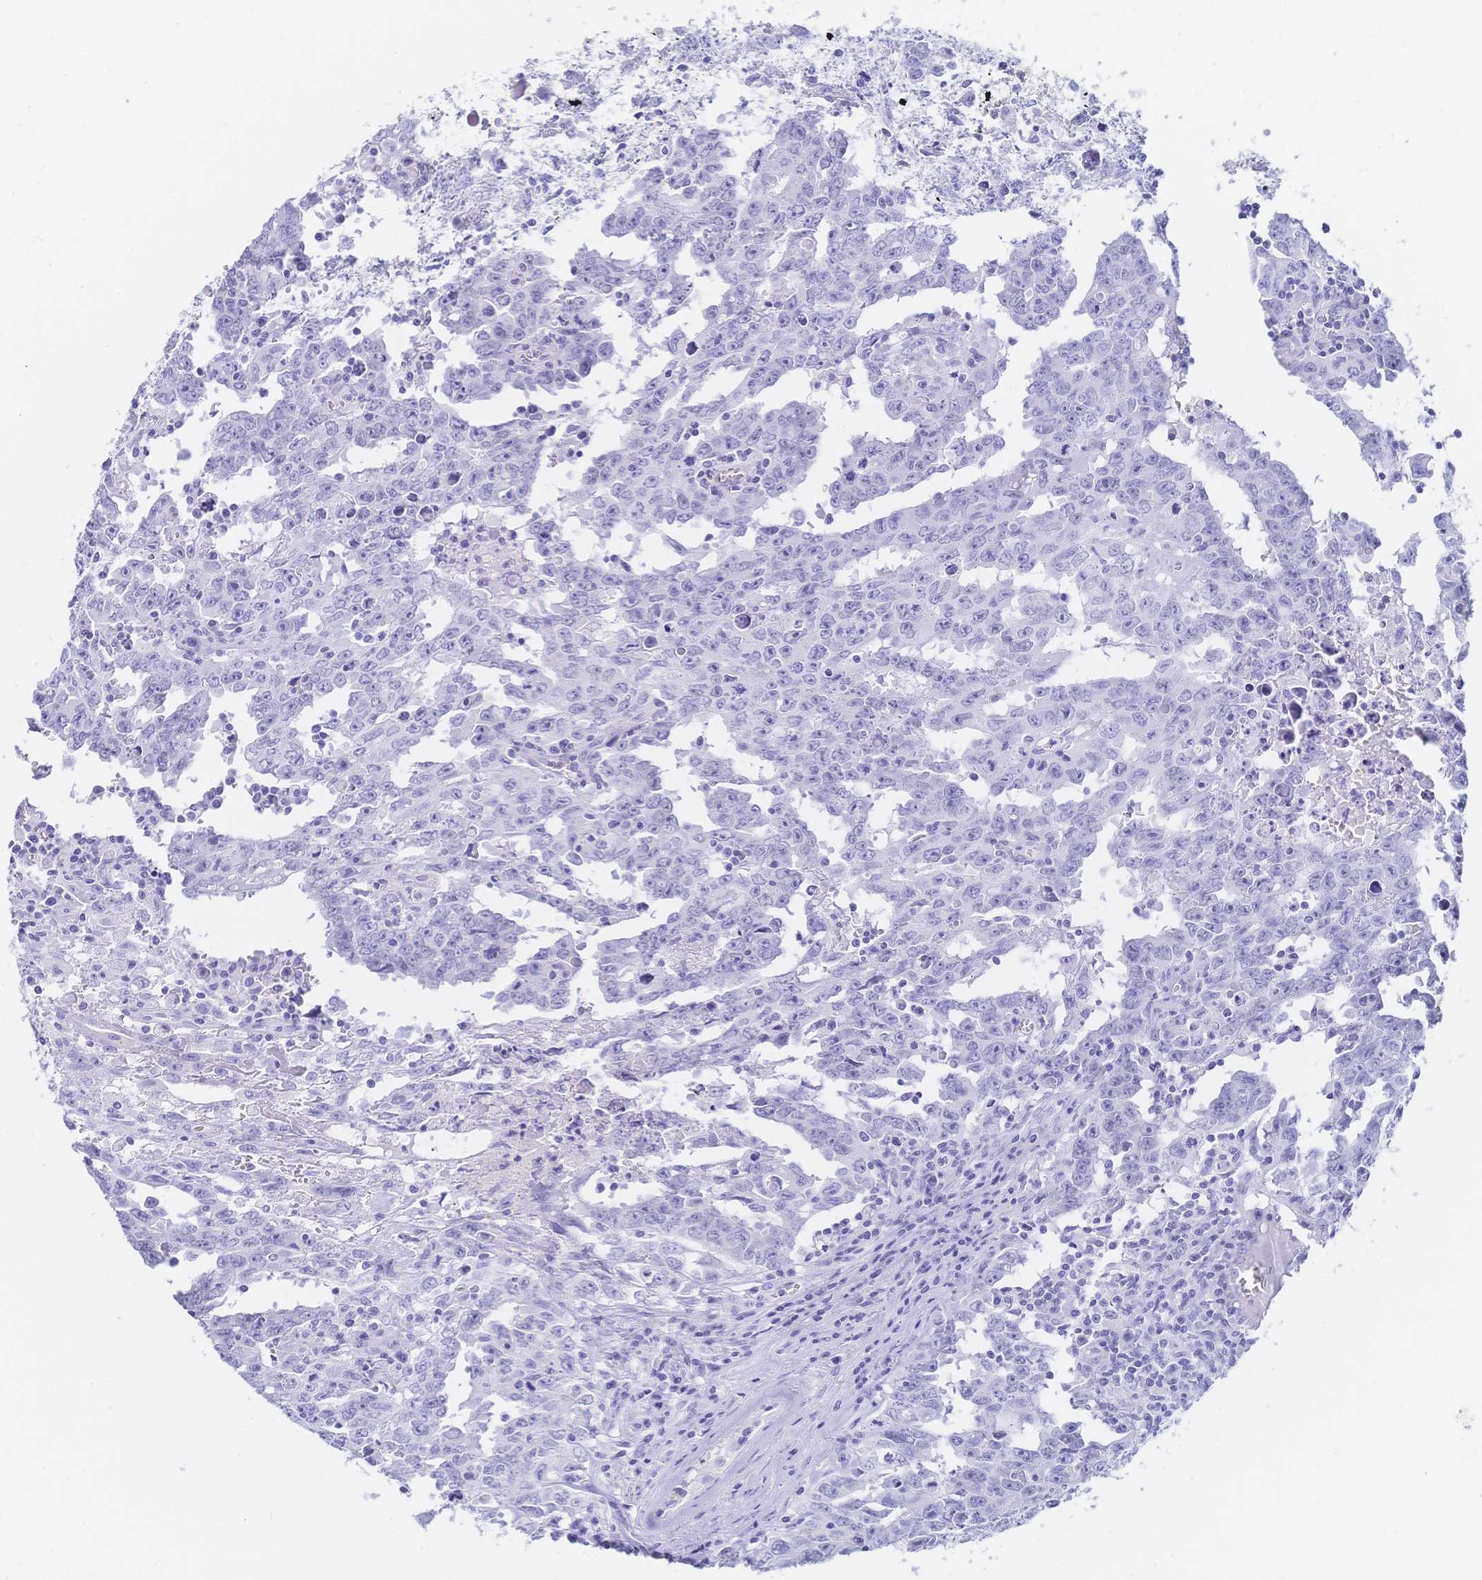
{"staining": {"intensity": "negative", "quantity": "none", "location": "none"}, "tissue": "testis cancer", "cell_type": "Tumor cells", "image_type": "cancer", "snomed": [{"axis": "morphology", "description": "Carcinoma, Embryonal, NOS"}, {"axis": "topography", "description": "Testis"}], "caption": "Immunohistochemical staining of human embryonal carcinoma (testis) reveals no significant expression in tumor cells. (DAB IHC, high magnification).", "gene": "MEP1B", "patient": {"sex": "male", "age": 22}}